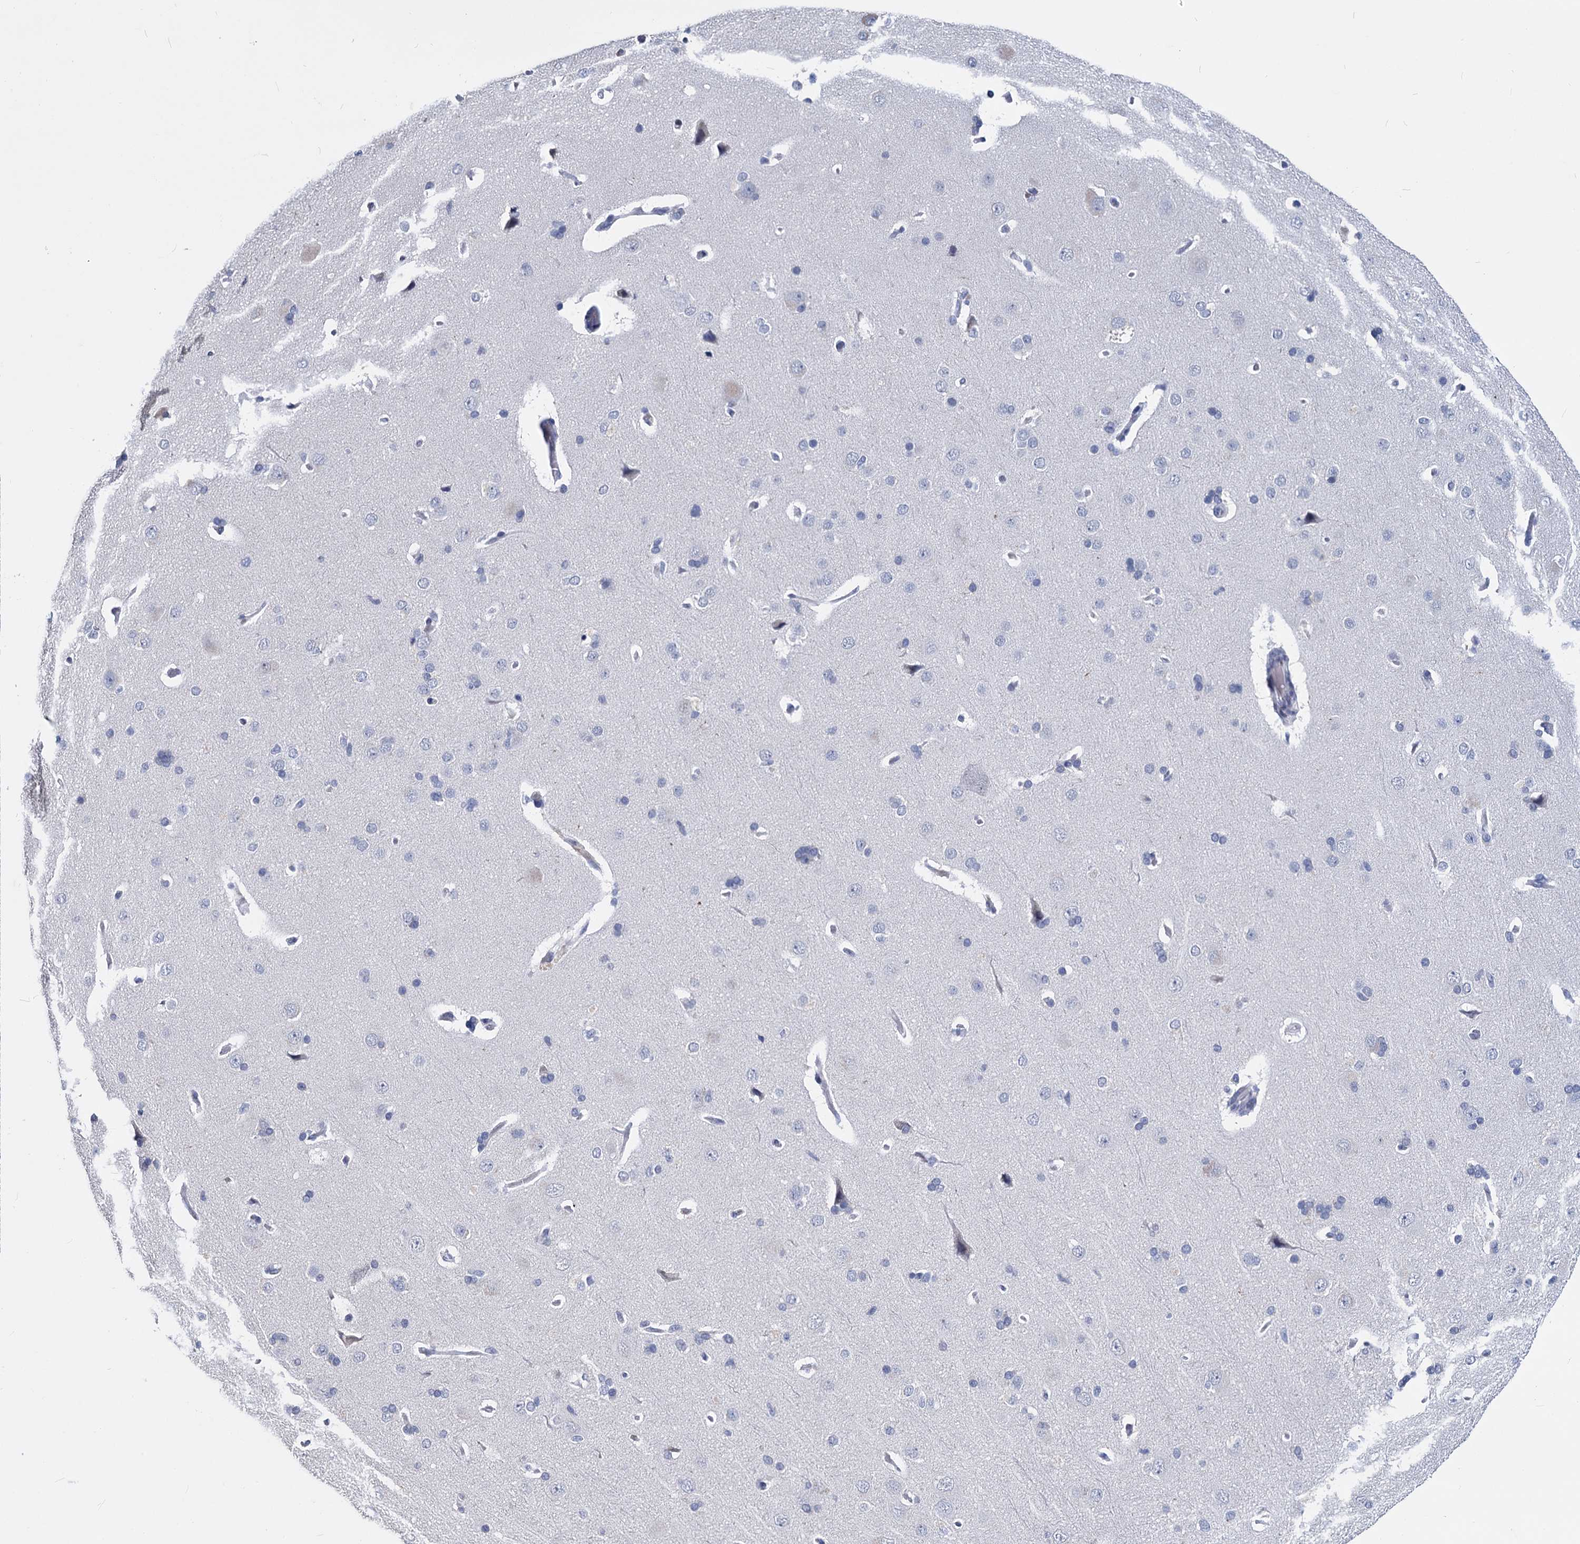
{"staining": {"intensity": "negative", "quantity": "none", "location": "none"}, "tissue": "cerebral cortex", "cell_type": "Endothelial cells", "image_type": "normal", "snomed": [{"axis": "morphology", "description": "Normal tissue, NOS"}, {"axis": "topography", "description": "Cerebral cortex"}], "caption": "IHC of benign cerebral cortex exhibits no positivity in endothelial cells.", "gene": "MAGEA4", "patient": {"sex": "male", "age": 62}}